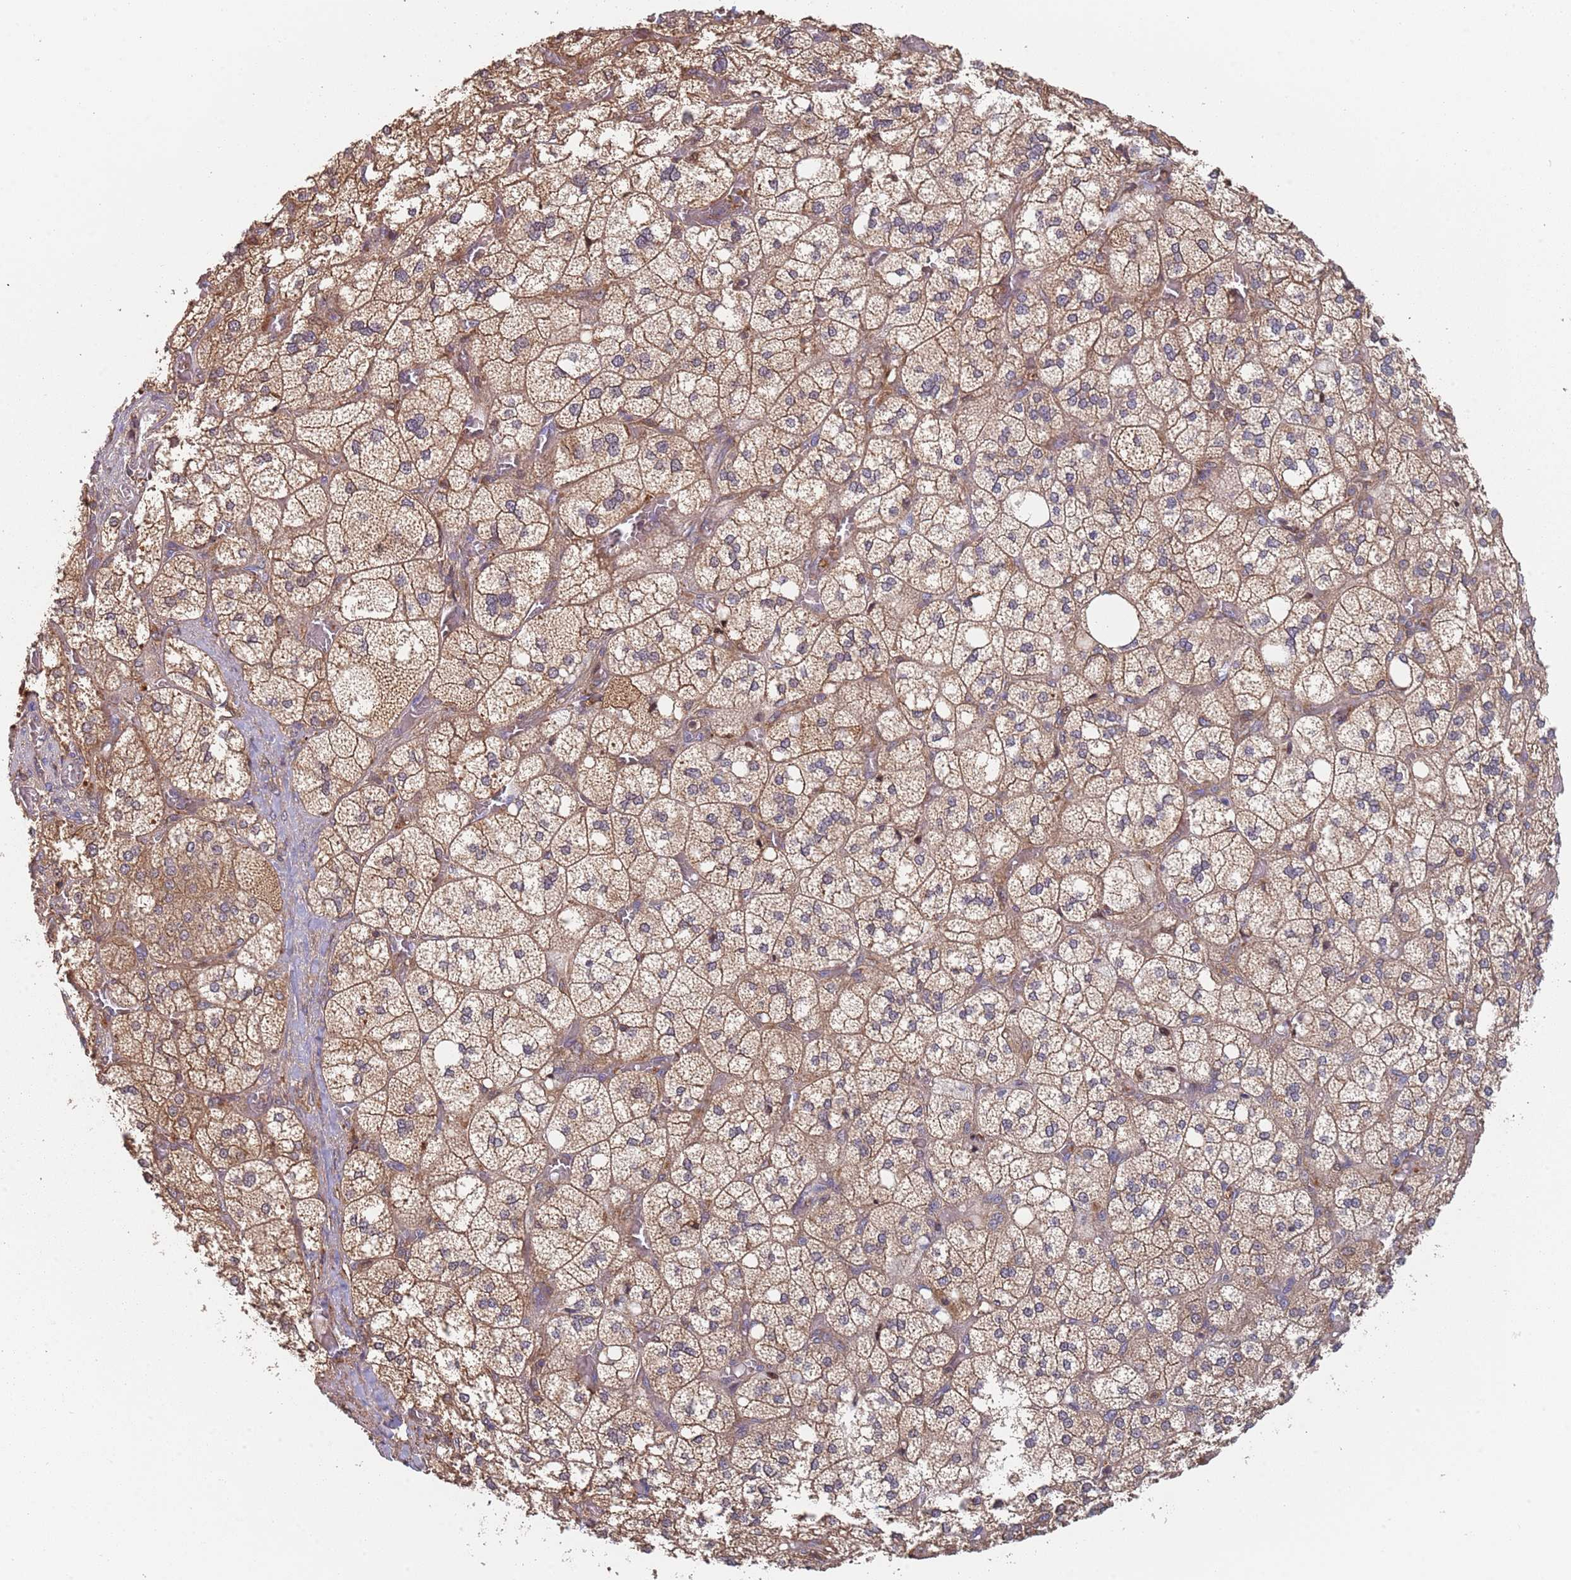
{"staining": {"intensity": "strong", "quantity": "25%-75%", "location": "cytoplasmic/membranous"}, "tissue": "adrenal gland", "cell_type": "Glandular cells", "image_type": "normal", "snomed": [{"axis": "morphology", "description": "Normal tissue, NOS"}, {"axis": "topography", "description": "Adrenal gland"}], "caption": "Immunohistochemistry (IHC) image of normal human adrenal gland stained for a protein (brown), which shows high levels of strong cytoplasmic/membranous positivity in approximately 25%-75% of glandular cells.", "gene": "GDI1", "patient": {"sex": "male", "age": 61}}